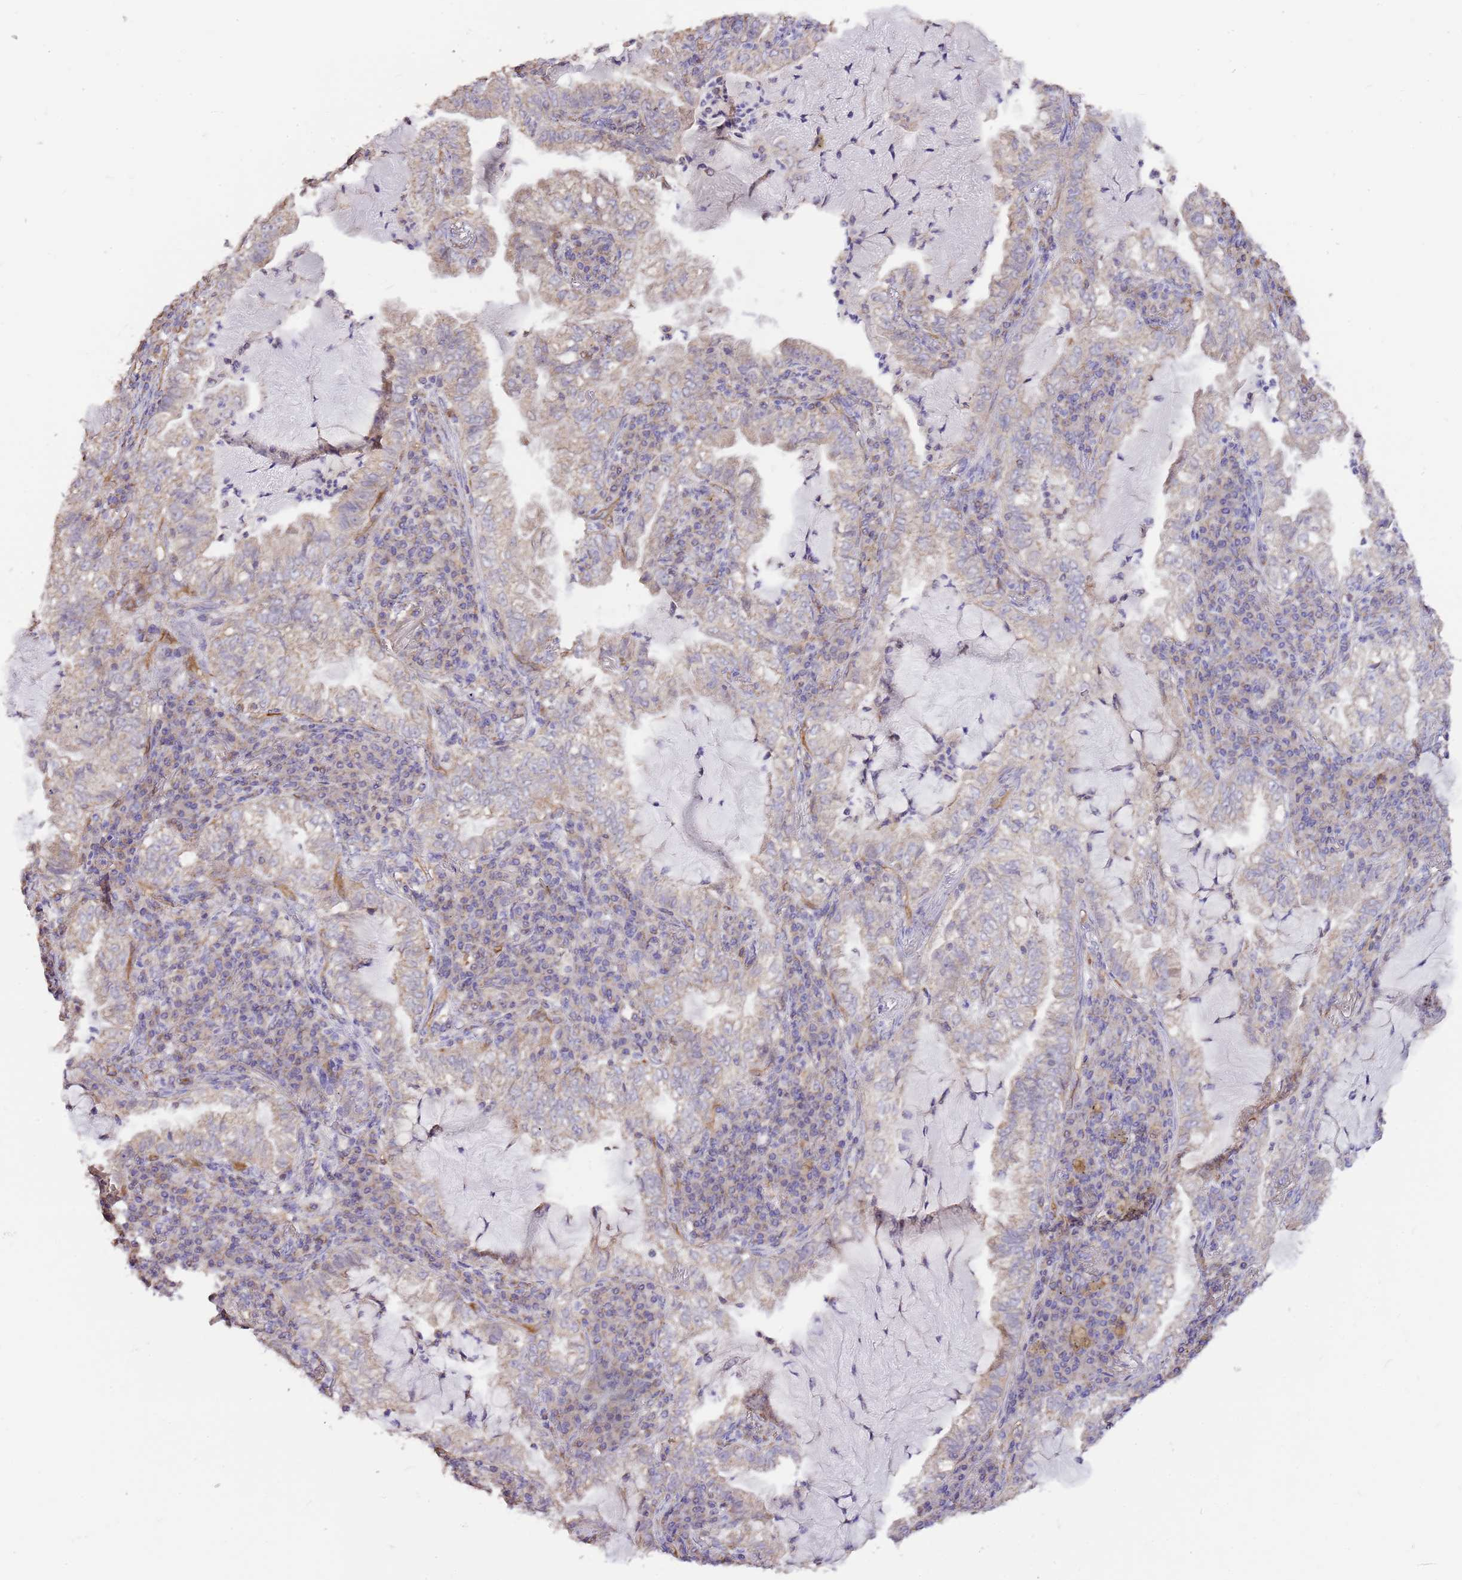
{"staining": {"intensity": "weak", "quantity": "<25%", "location": "cytoplasmic/membranous"}, "tissue": "lung cancer", "cell_type": "Tumor cells", "image_type": "cancer", "snomed": [{"axis": "morphology", "description": "Adenocarcinoma, NOS"}, {"axis": "topography", "description": "Lung"}], "caption": "A high-resolution micrograph shows IHC staining of lung cancer (adenocarcinoma), which shows no significant positivity in tumor cells.", "gene": "DOCK9", "patient": {"sex": "female", "age": 73}}